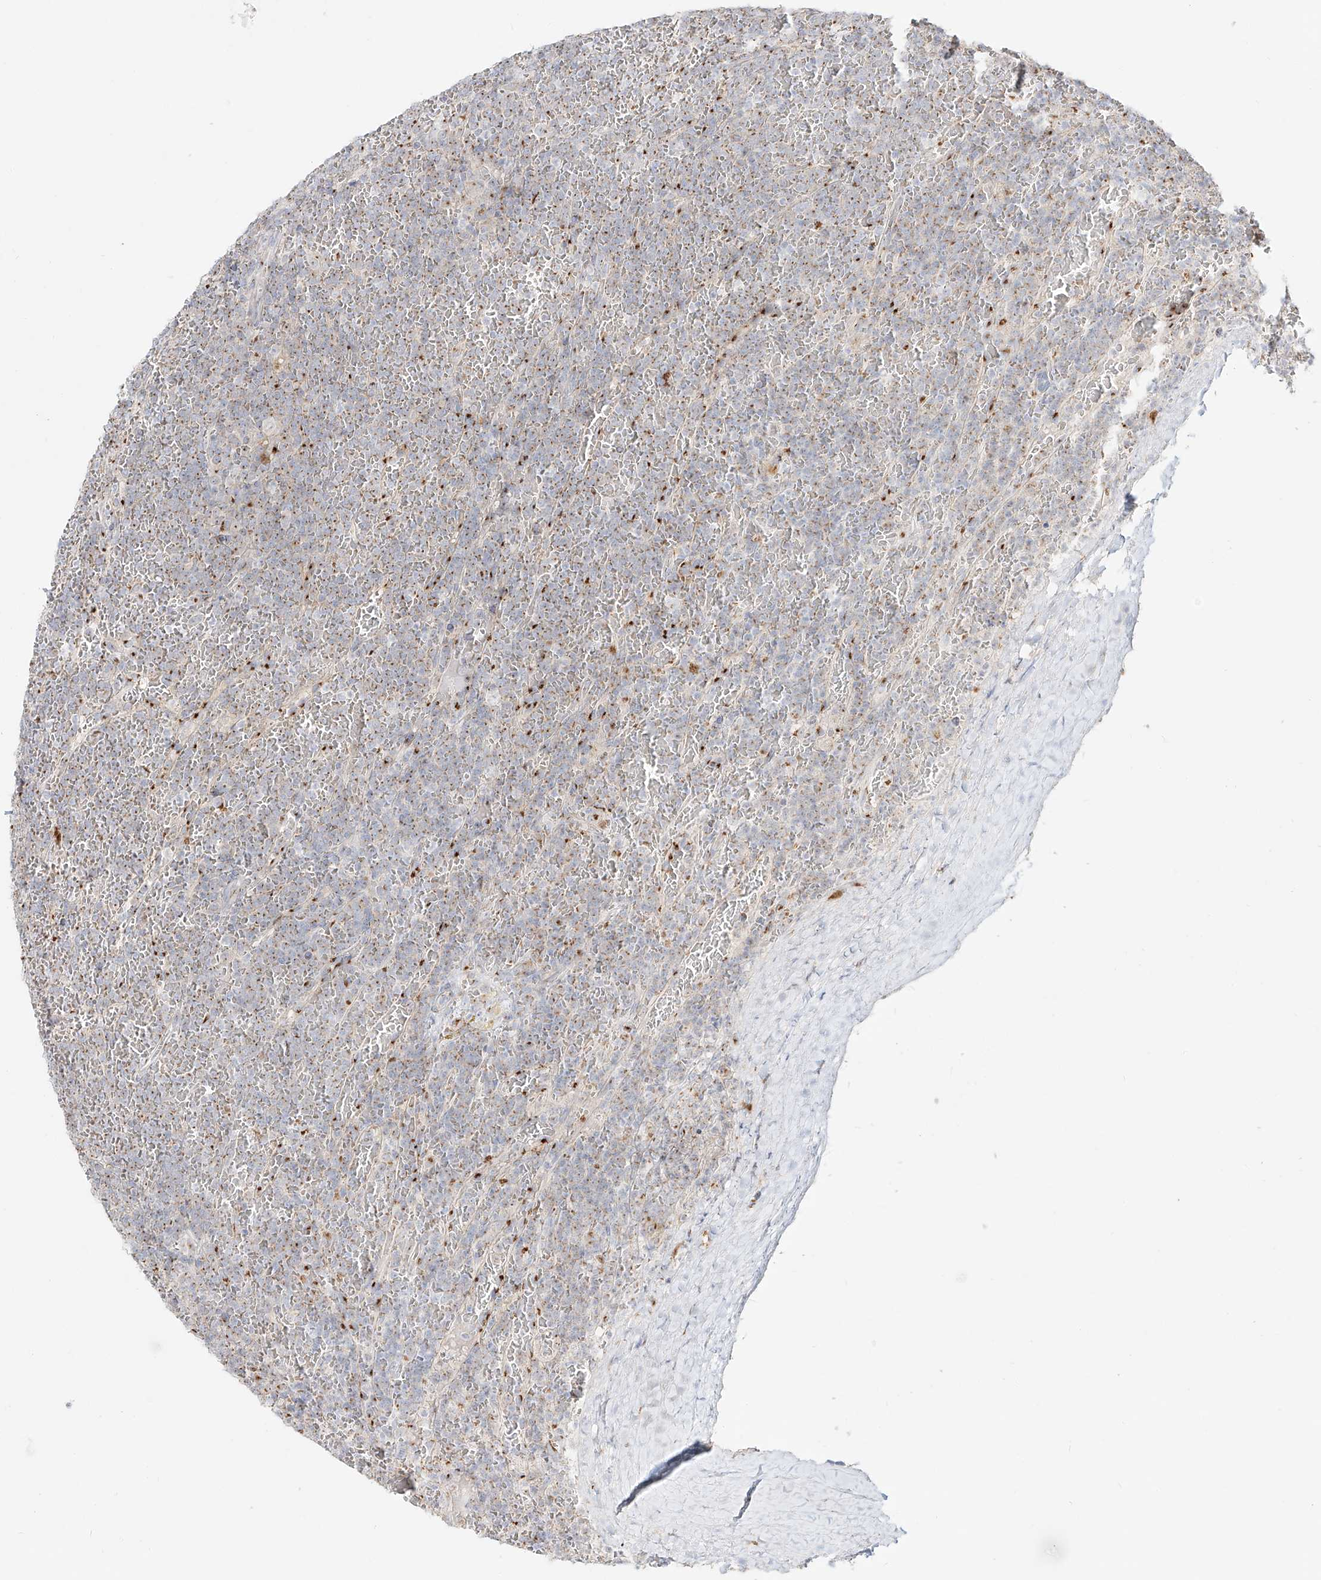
{"staining": {"intensity": "moderate", "quantity": "<25%", "location": "cytoplasmic/membranous"}, "tissue": "lymphoma", "cell_type": "Tumor cells", "image_type": "cancer", "snomed": [{"axis": "morphology", "description": "Malignant lymphoma, non-Hodgkin's type, Low grade"}, {"axis": "topography", "description": "Spleen"}], "caption": "Protein staining of low-grade malignant lymphoma, non-Hodgkin's type tissue reveals moderate cytoplasmic/membranous expression in about <25% of tumor cells.", "gene": "BSDC1", "patient": {"sex": "female", "age": 19}}